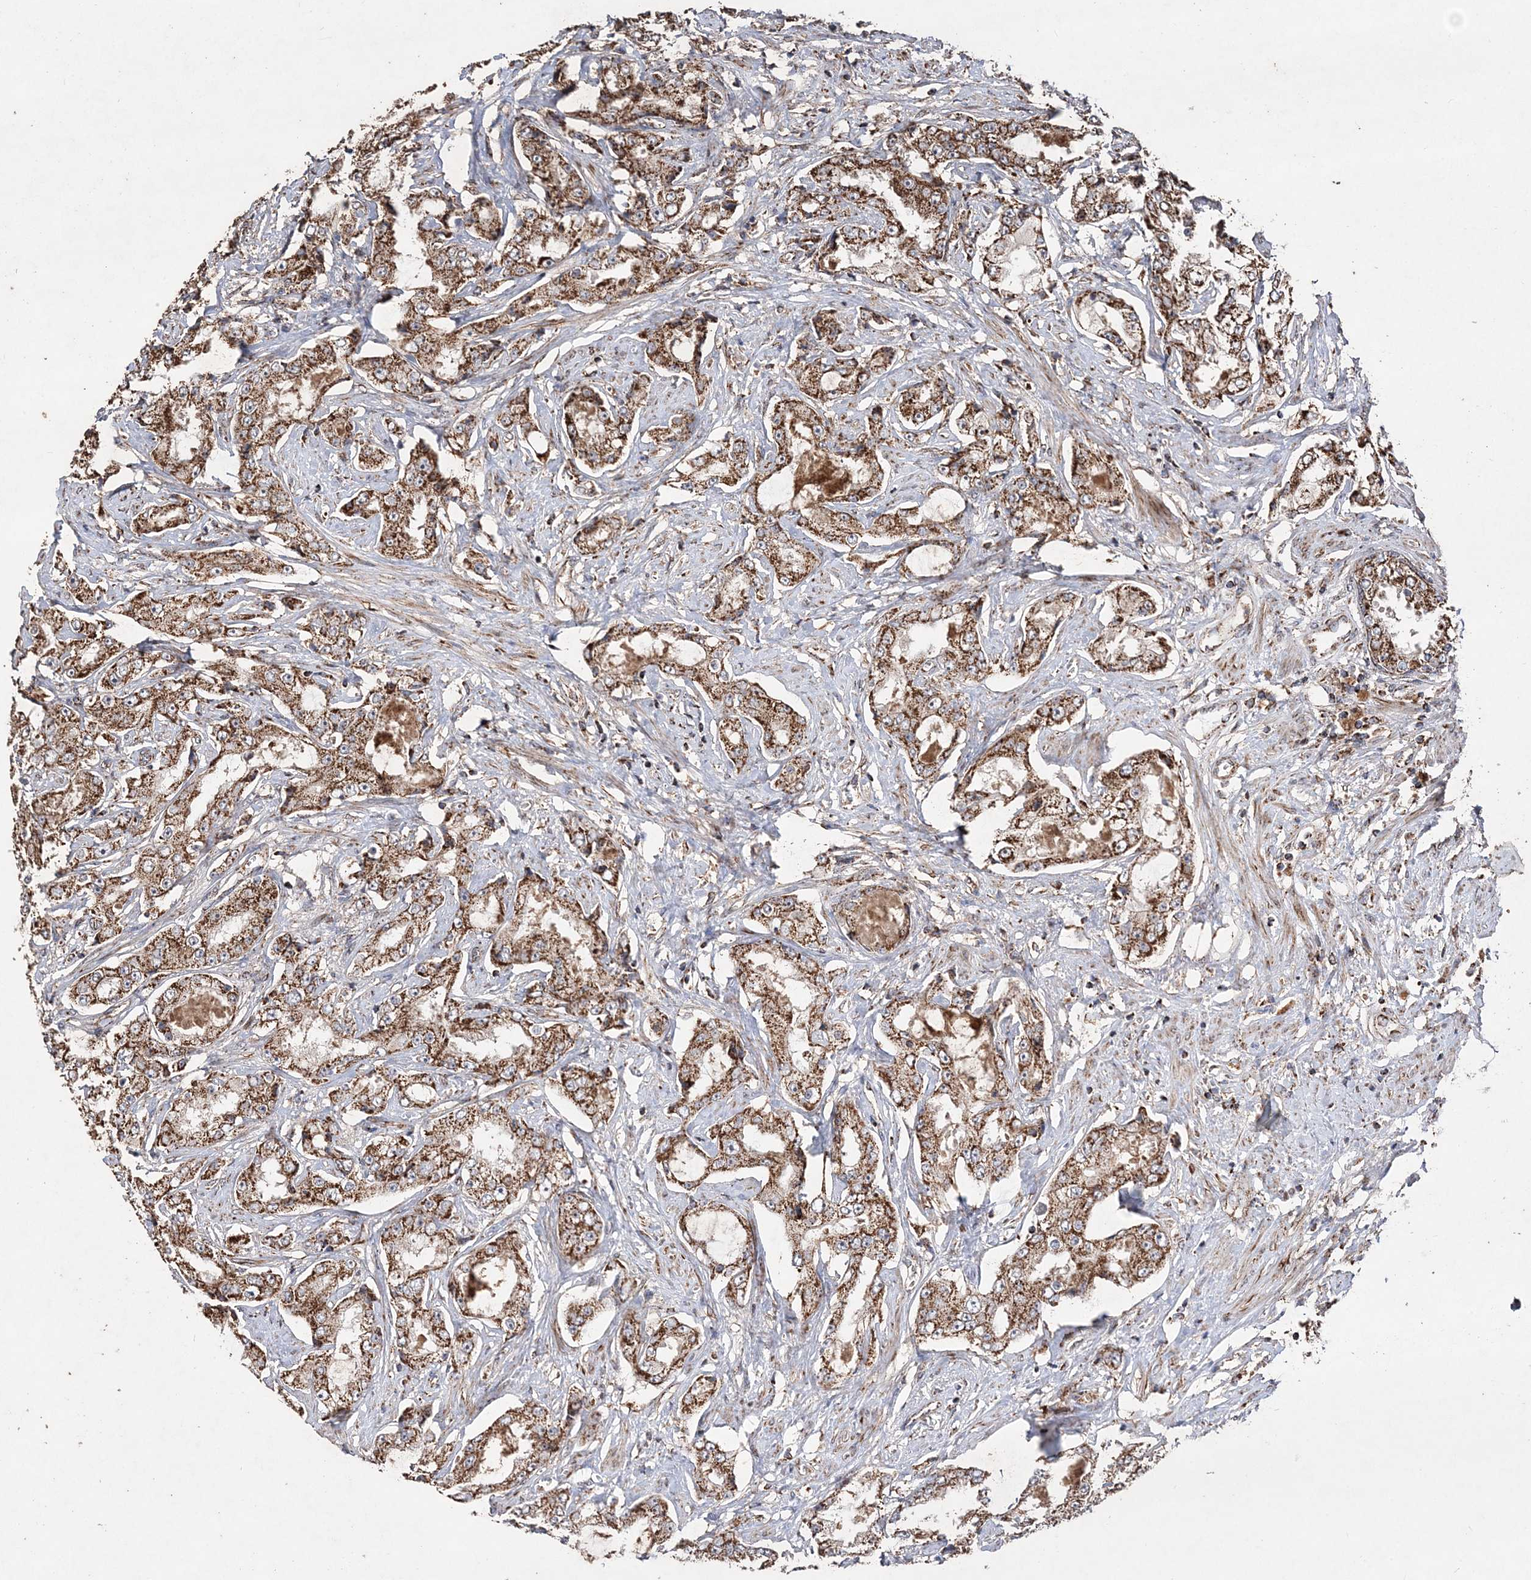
{"staining": {"intensity": "strong", "quantity": ">75%", "location": "cytoplasmic/membranous"}, "tissue": "prostate cancer", "cell_type": "Tumor cells", "image_type": "cancer", "snomed": [{"axis": "morphology", "description": "Adenocarcinoma, High grade"}, {"axis": "topography", "description": "Prostate"}], "caption": "High-magnification brightfield microscopy of prostate cancer stained with DAB (brown) and counterstained with hematoxylin (blue). tumor cells exhibit strong cytoplasmic/membranous staining is appreciated in about>75% of cells.", "gene": "POC5", "patient": {"sex": "male", "age": 73}}